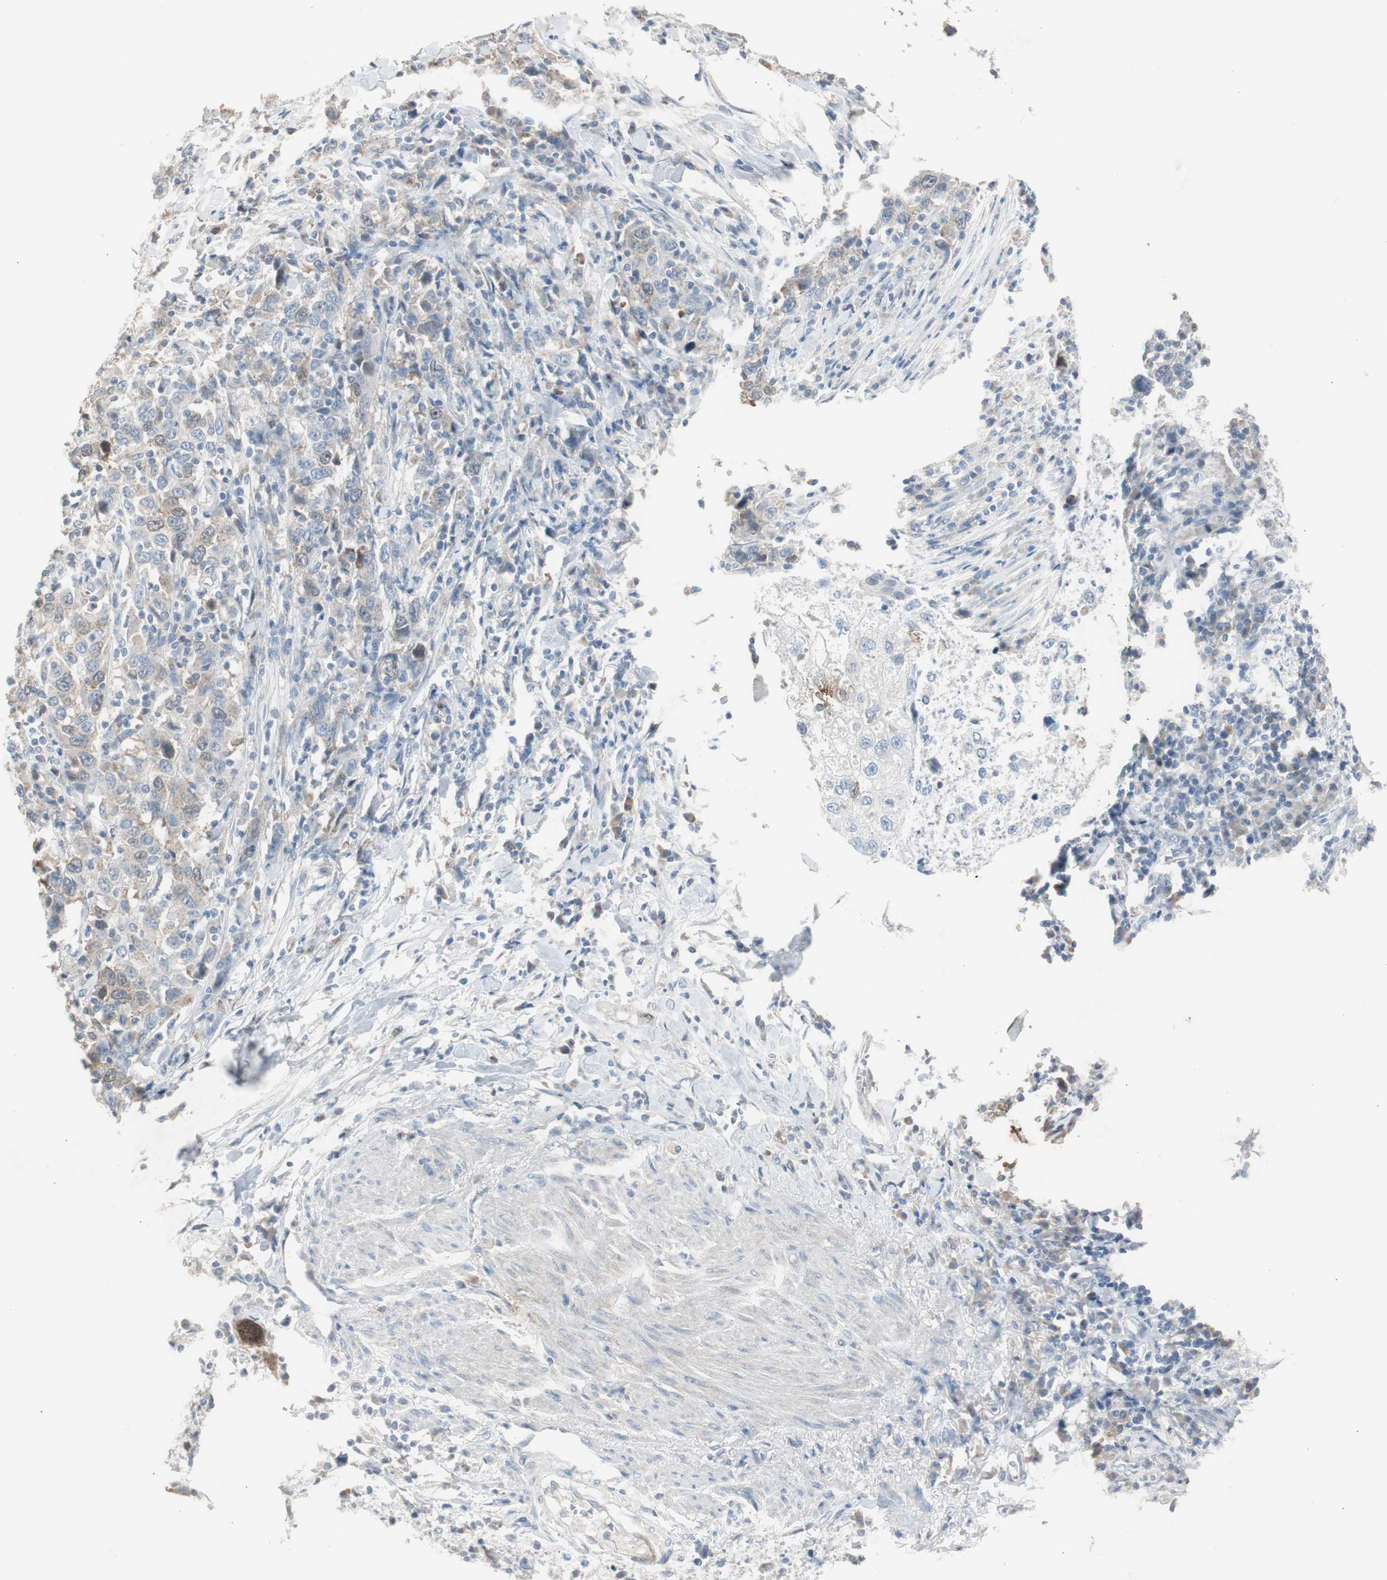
{"staining": {"intensity": "weak", "quantity": "<25%", "location": "cytoplasmic/membranous"}, "tissue": "urothelial cancer", "cell_type": "Tumor cells", "image_type": "cancer", "snomed": [{"axis": "morphology", "description": "Urothelial carcinoma, High grade"}, {"axis": "topography", "description": "Urinary bladder"}], "caption": "There is no significant staining in tumor cells of urothelial carcinoma (high-grade).", "gene": "TK1", "patient": {"sex": "male", "age": 61}}